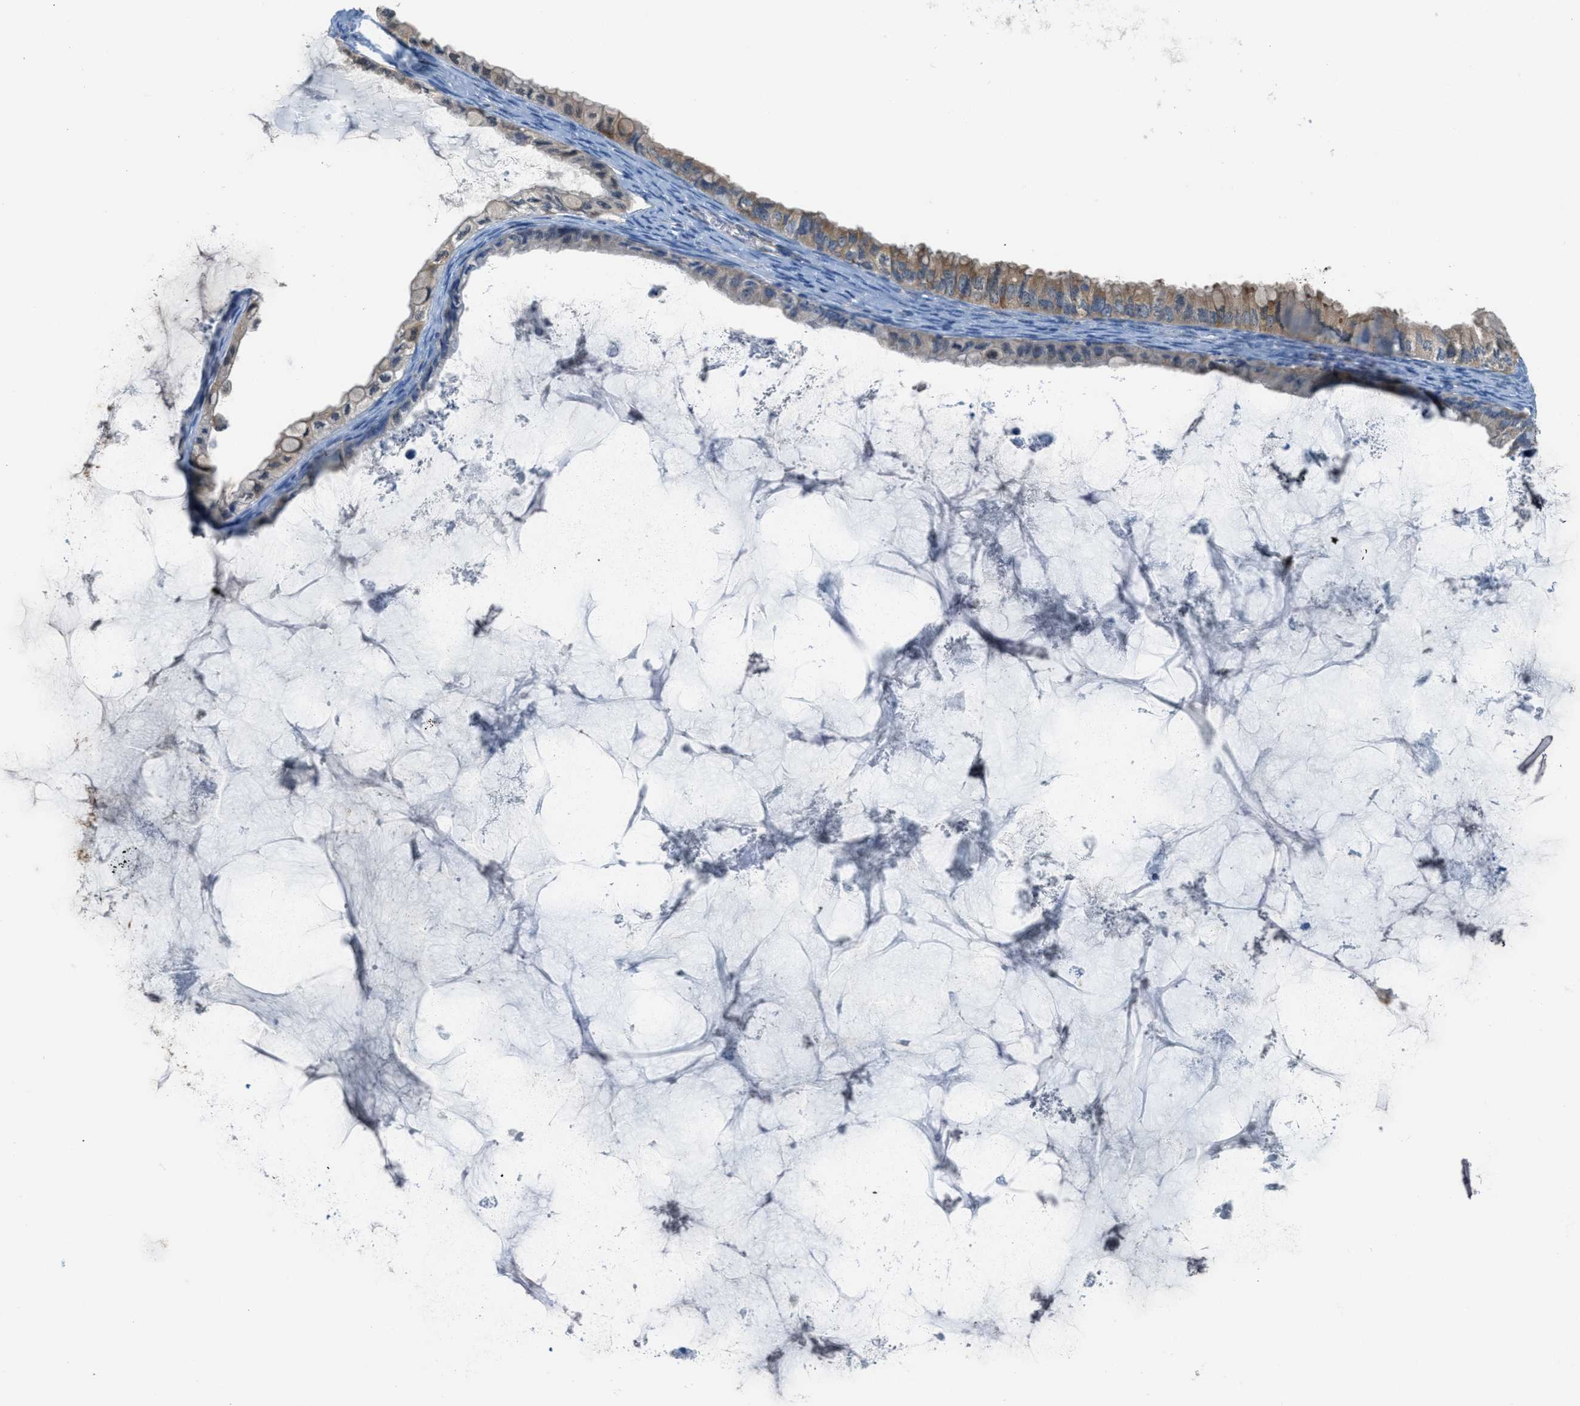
{"staining": {"intensity": "weak", "quantity": ">75%", "location": "cytoplasmic/membranous"}, "tissue": "ovarian cancer", "cell_type": "Tumor cells", "image_type": "cancer", "snomed": [{"axis": "morphology", "description": "Cystadenocarcinoma, mucinous, NOS"}, {"axis": "topography", "description": "Ovary"}], "caption": "Immunohistochemistry (IHC) (DAB) staining of human ovarian mucinous cystadenocarcinoma exhibits weak cytoplasmic/membranous protein staining in about >75% of tumor cells.", "gene": "MAPRE2", "patient": {"sex": "female", "age": 80}}